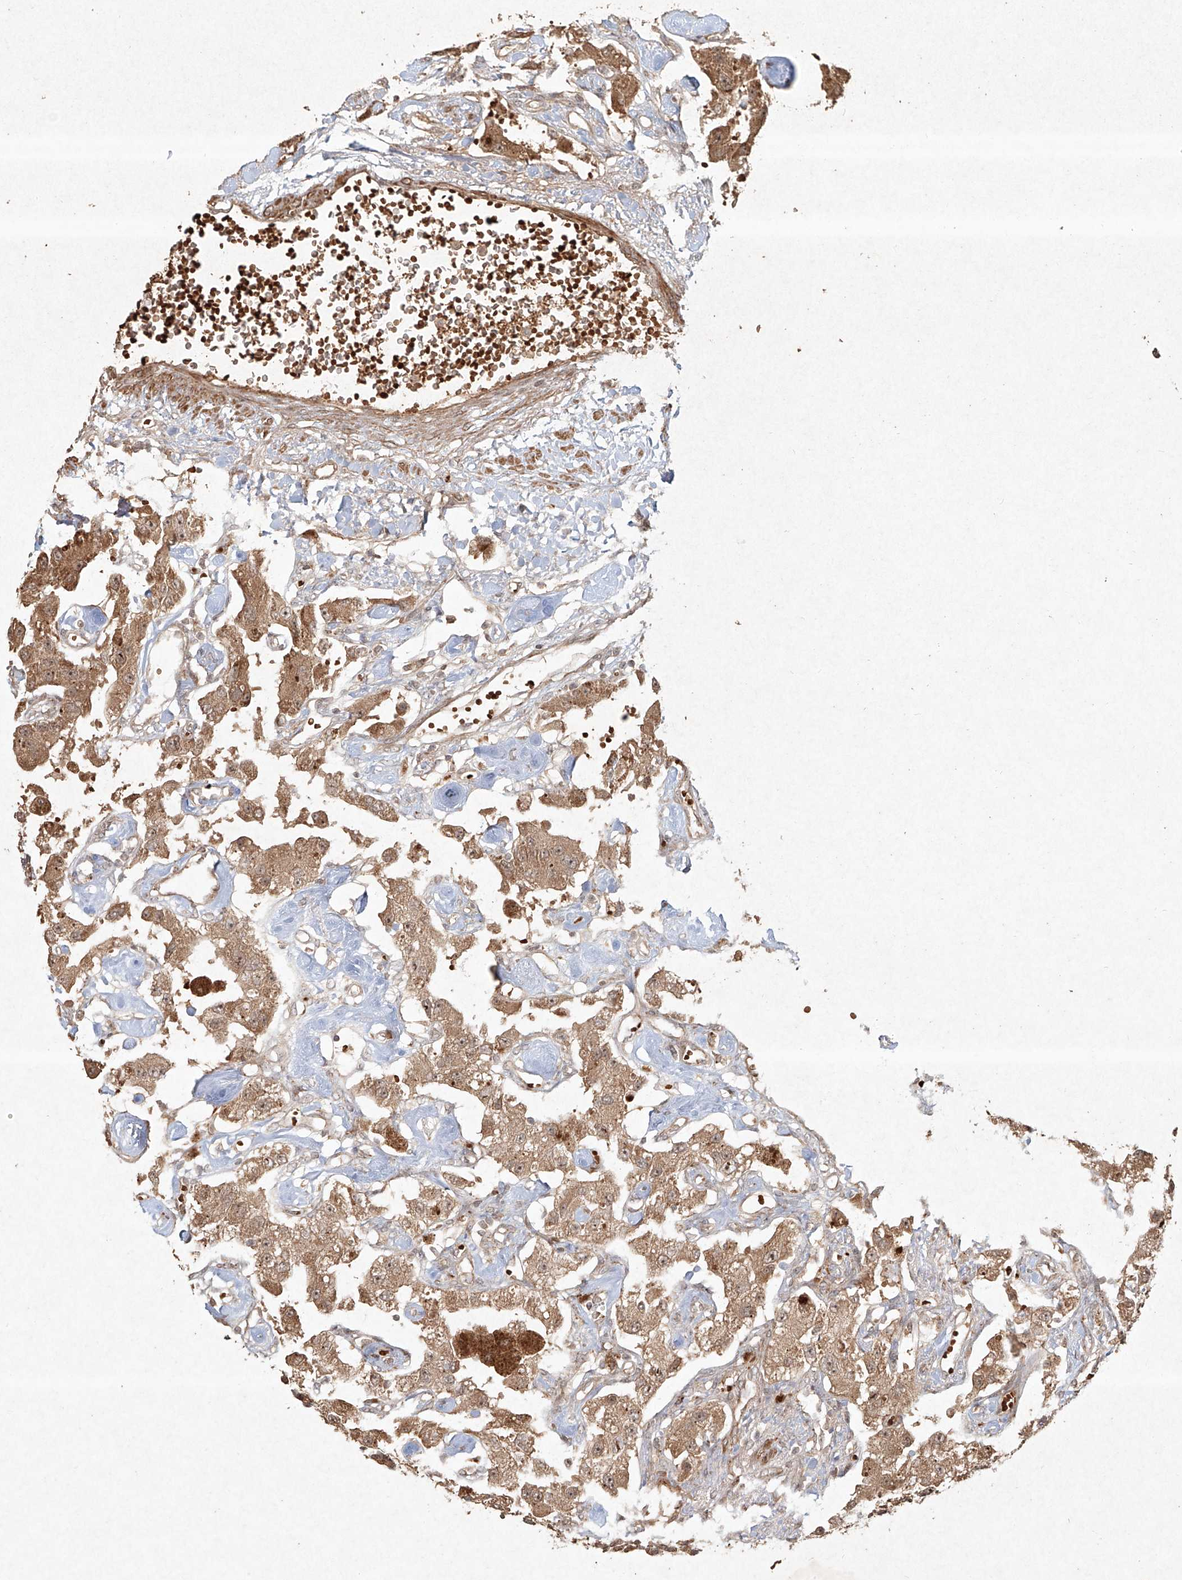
{"staining": {"intensity": "moderate", "quantity": ">75%", "location": "cytoplasmic/membranous,nuclear"}, "tissue": "carcinoid", "cell_type": "Tumor cells", "image_type": "cancer", "snomed": [{"axis": "morphology", "description": "Carcinoid, malignant, NOS"}, {"axis": "topography", "description": "Pancreas"}], "caption": "DAB (3,3'-diaminobenzidine) immunohistochemical staining of carcinoid reveals moderate cytoplasmic/membranous and nuclear protein expression in approximately >75% of tumor cells. (DAB IHC with brightfield microscopy, high magnification).", "gene": "CYYR1", "patient": {"sex": "male", "age": 41}}